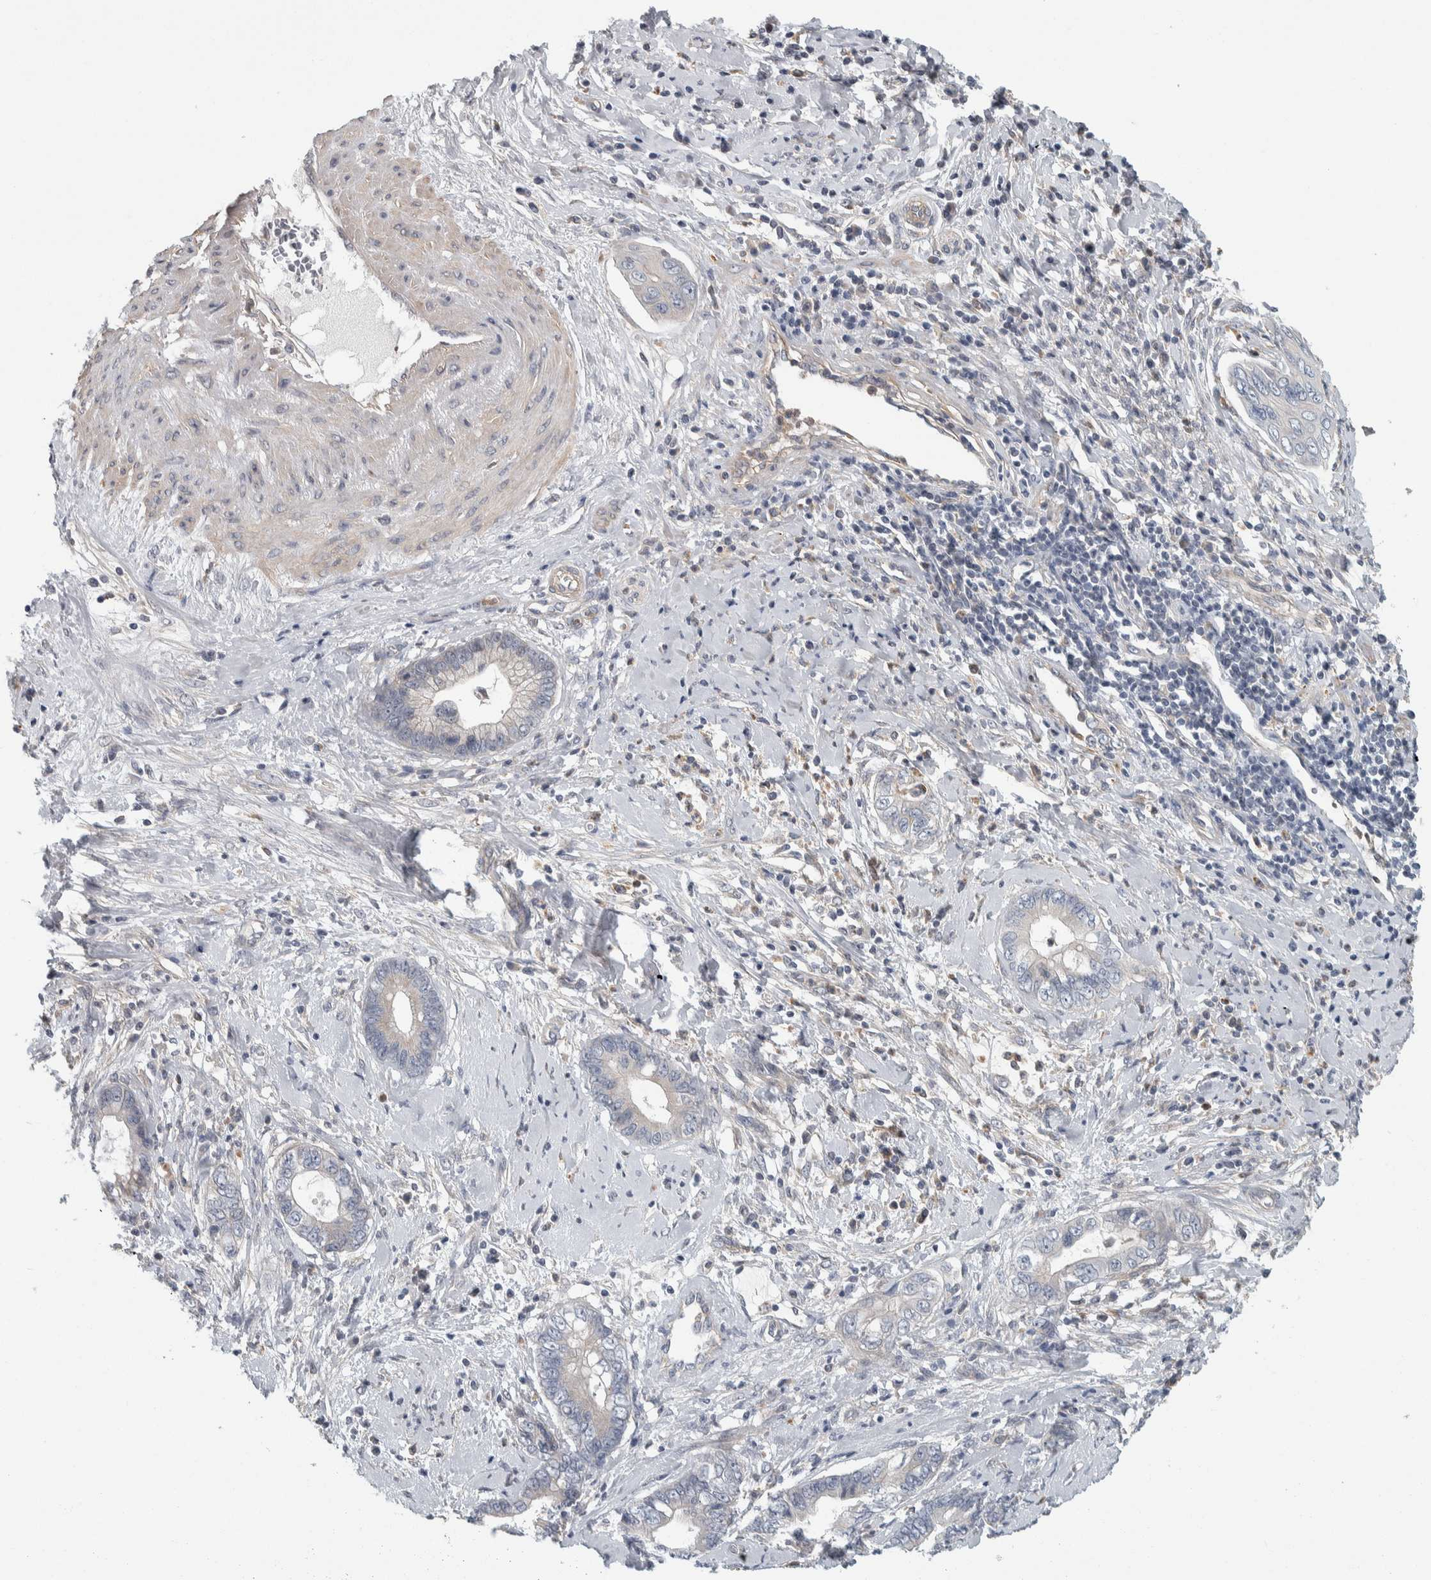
{"staining": {"intensity": "negative", "quantity": "none", "location": "none"}, "tissue": "cervical cancer", "cell_type": "Tumor cells", "image_type": "cancer", "snomed": [{"axis": "morphology", "description": "Adenocarcinoma, NOS"}, {"axis": "topography", "description": "Cervix"}], "caption": "This is an immunohistochemistry (IHC) micrograph of human cervical cancer (adenocarcinoma). There is no expression in tumor cells.", "gene": "KCNJ3", "patient": {"sex": "female", "age": 44}}